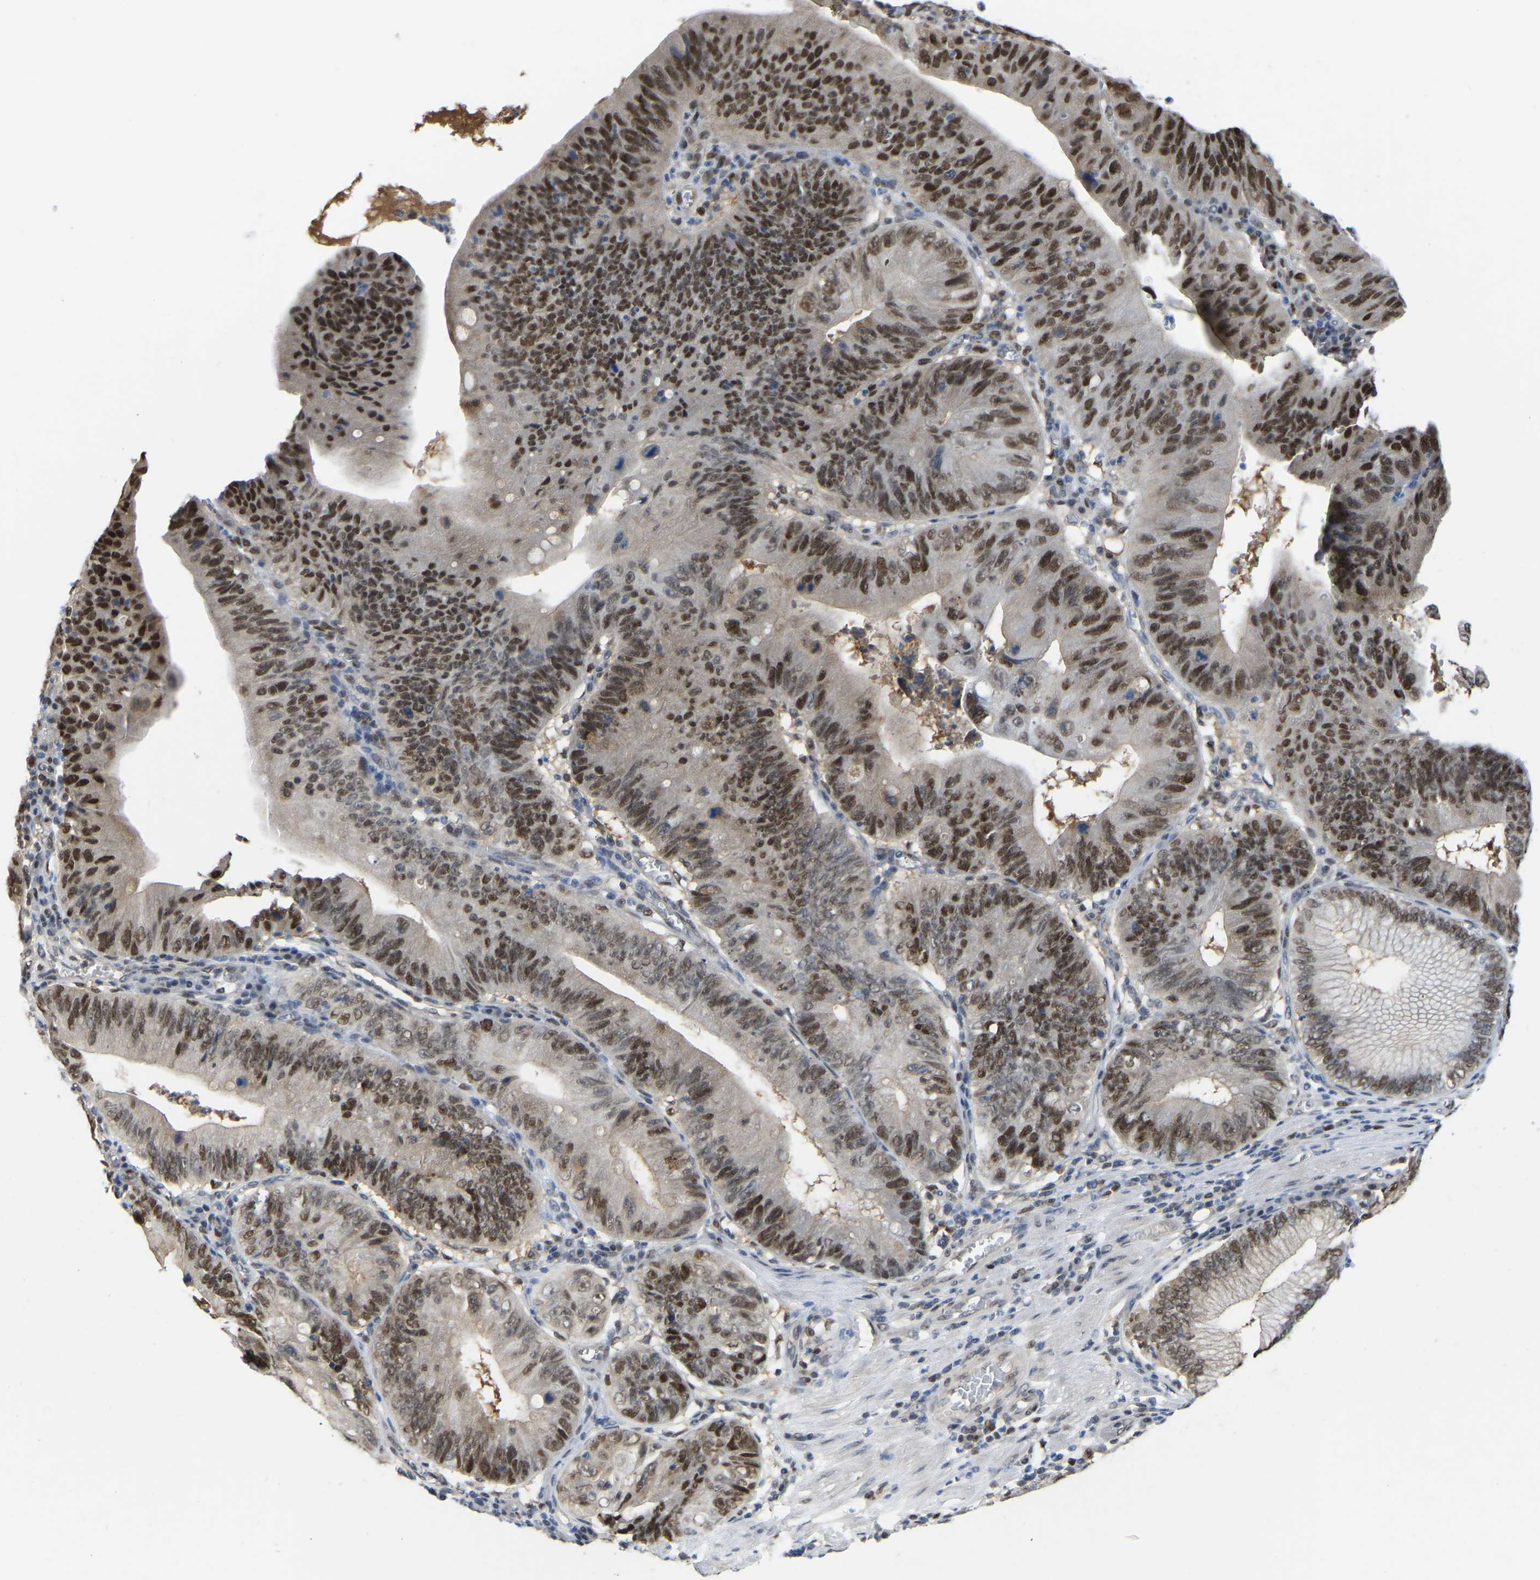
{"staining": {"intensity": "moderate", "quantity": ">75%", "location": "nuclear"}, "tissue": "stomach cancer", "cell_type": "Tumor cells", "image_type": "cancer", "snomed": [{"axis": "morphology", "description": "Adenocarcinoma, NOS"}, {"axis": "topography", "description": "Stomach"}], "caption": "IHC (DAB (3,3'-diaminobenzidine)) staining of human stomach cancer (adenocarcinoma) shows moderate nuclear protein positivity in about >75% of tumor cells. (DAB = brown stain, brightfield microscopy at high magnification).", "gene": "KLRG2", "patient": {"sex": "male", "age": 59}}